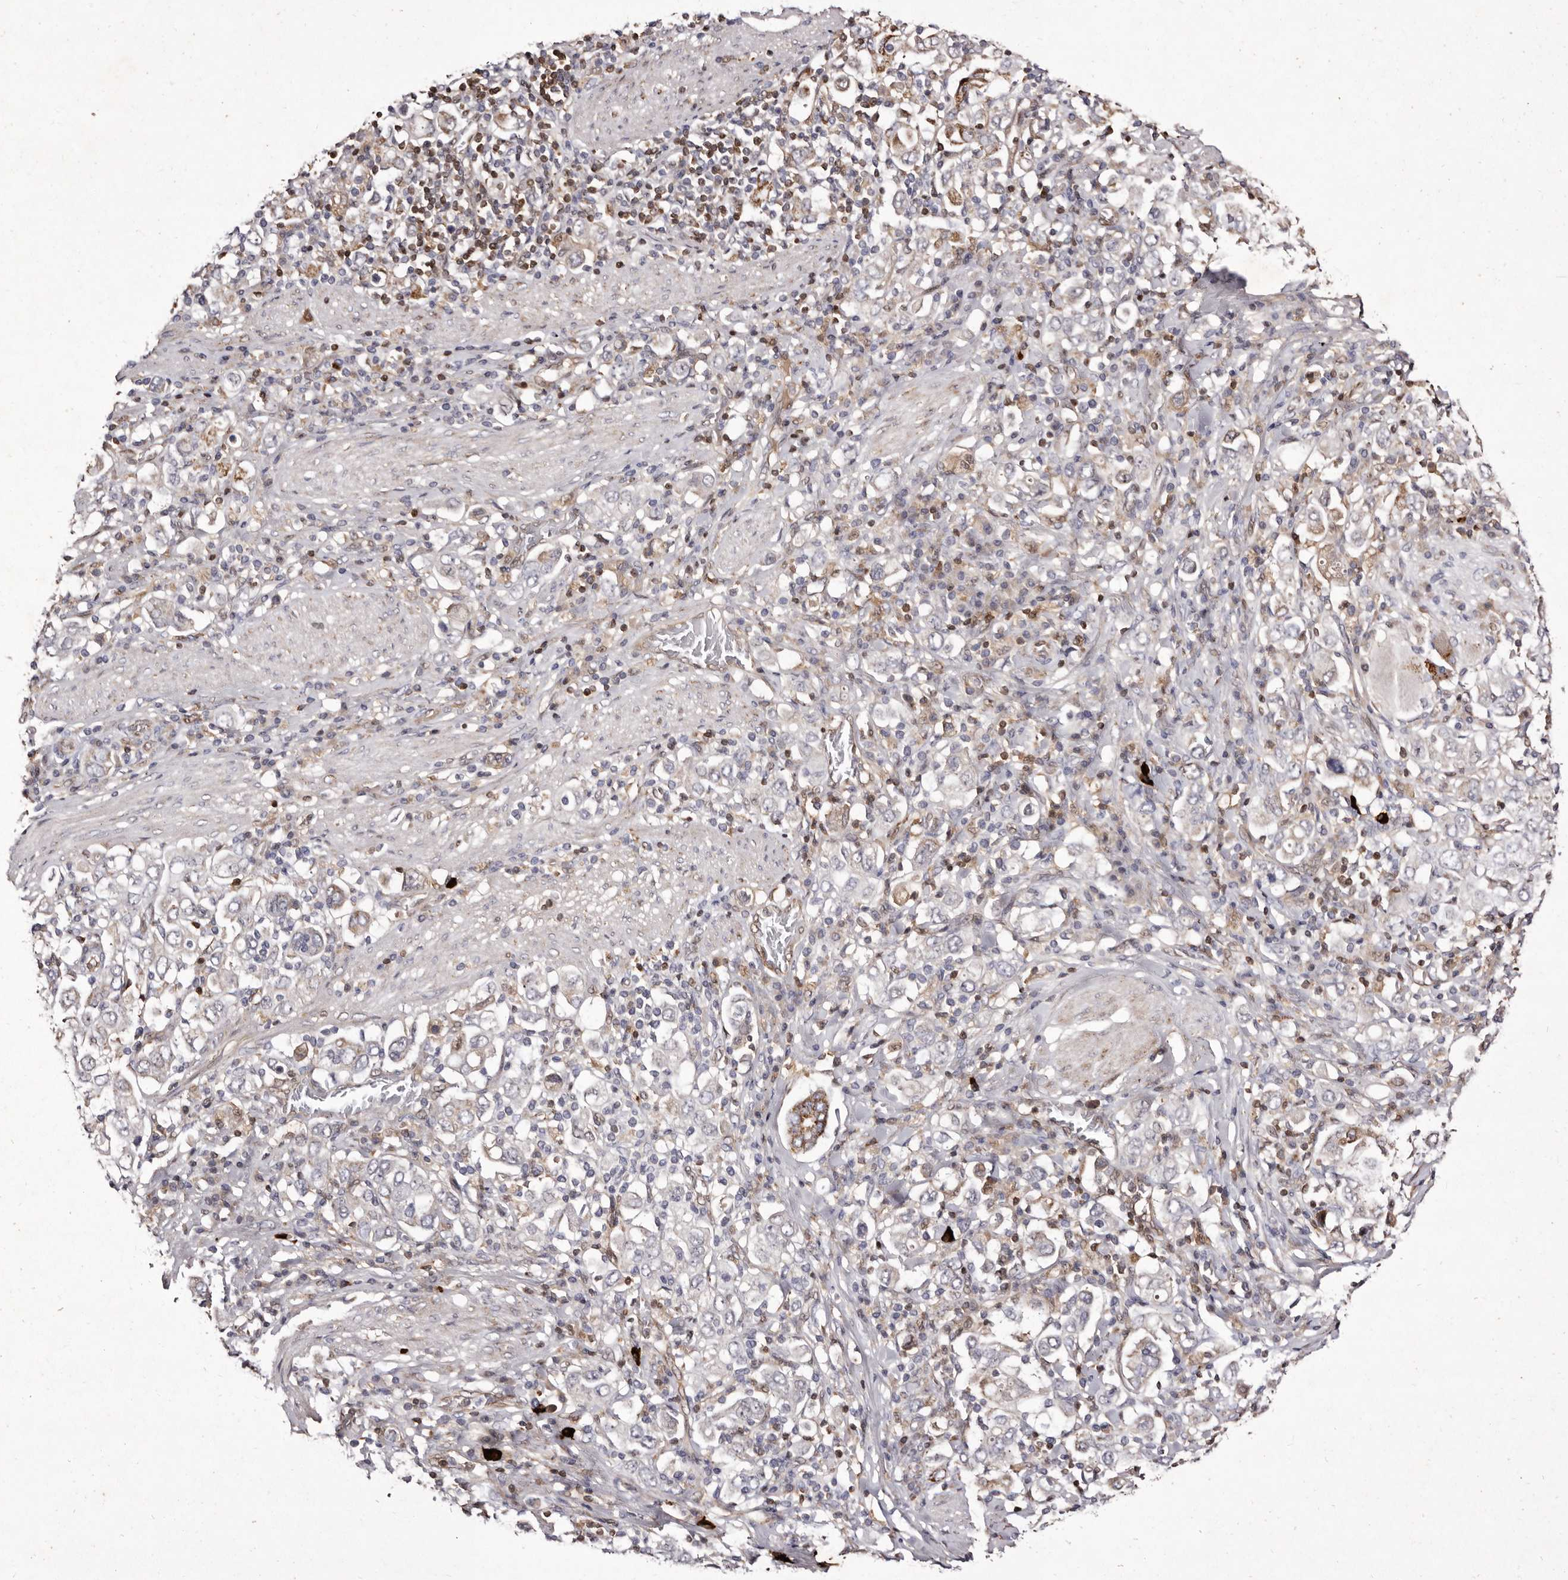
{"staining": {"intensity": "negative", "quantity": "none", "location": "none"}, "tissue": "stomach cancer", "cell_type": "Tumor cells", "image_type": "cancer", "snomed": [{"axis": "morphology", "description": "Adenocarcinoma, NOS"}, {"axis": "topography", "description": "Stomach, upper"}], "caption": "Tumor cells show no significant protein positivity in adenocarcinoma (stomach). (DAB (3,3'-diaminobenzidine) IHC, high magnification).", "gene": "GIMAP4", "patient": {"sex": "male", "age": 62}}